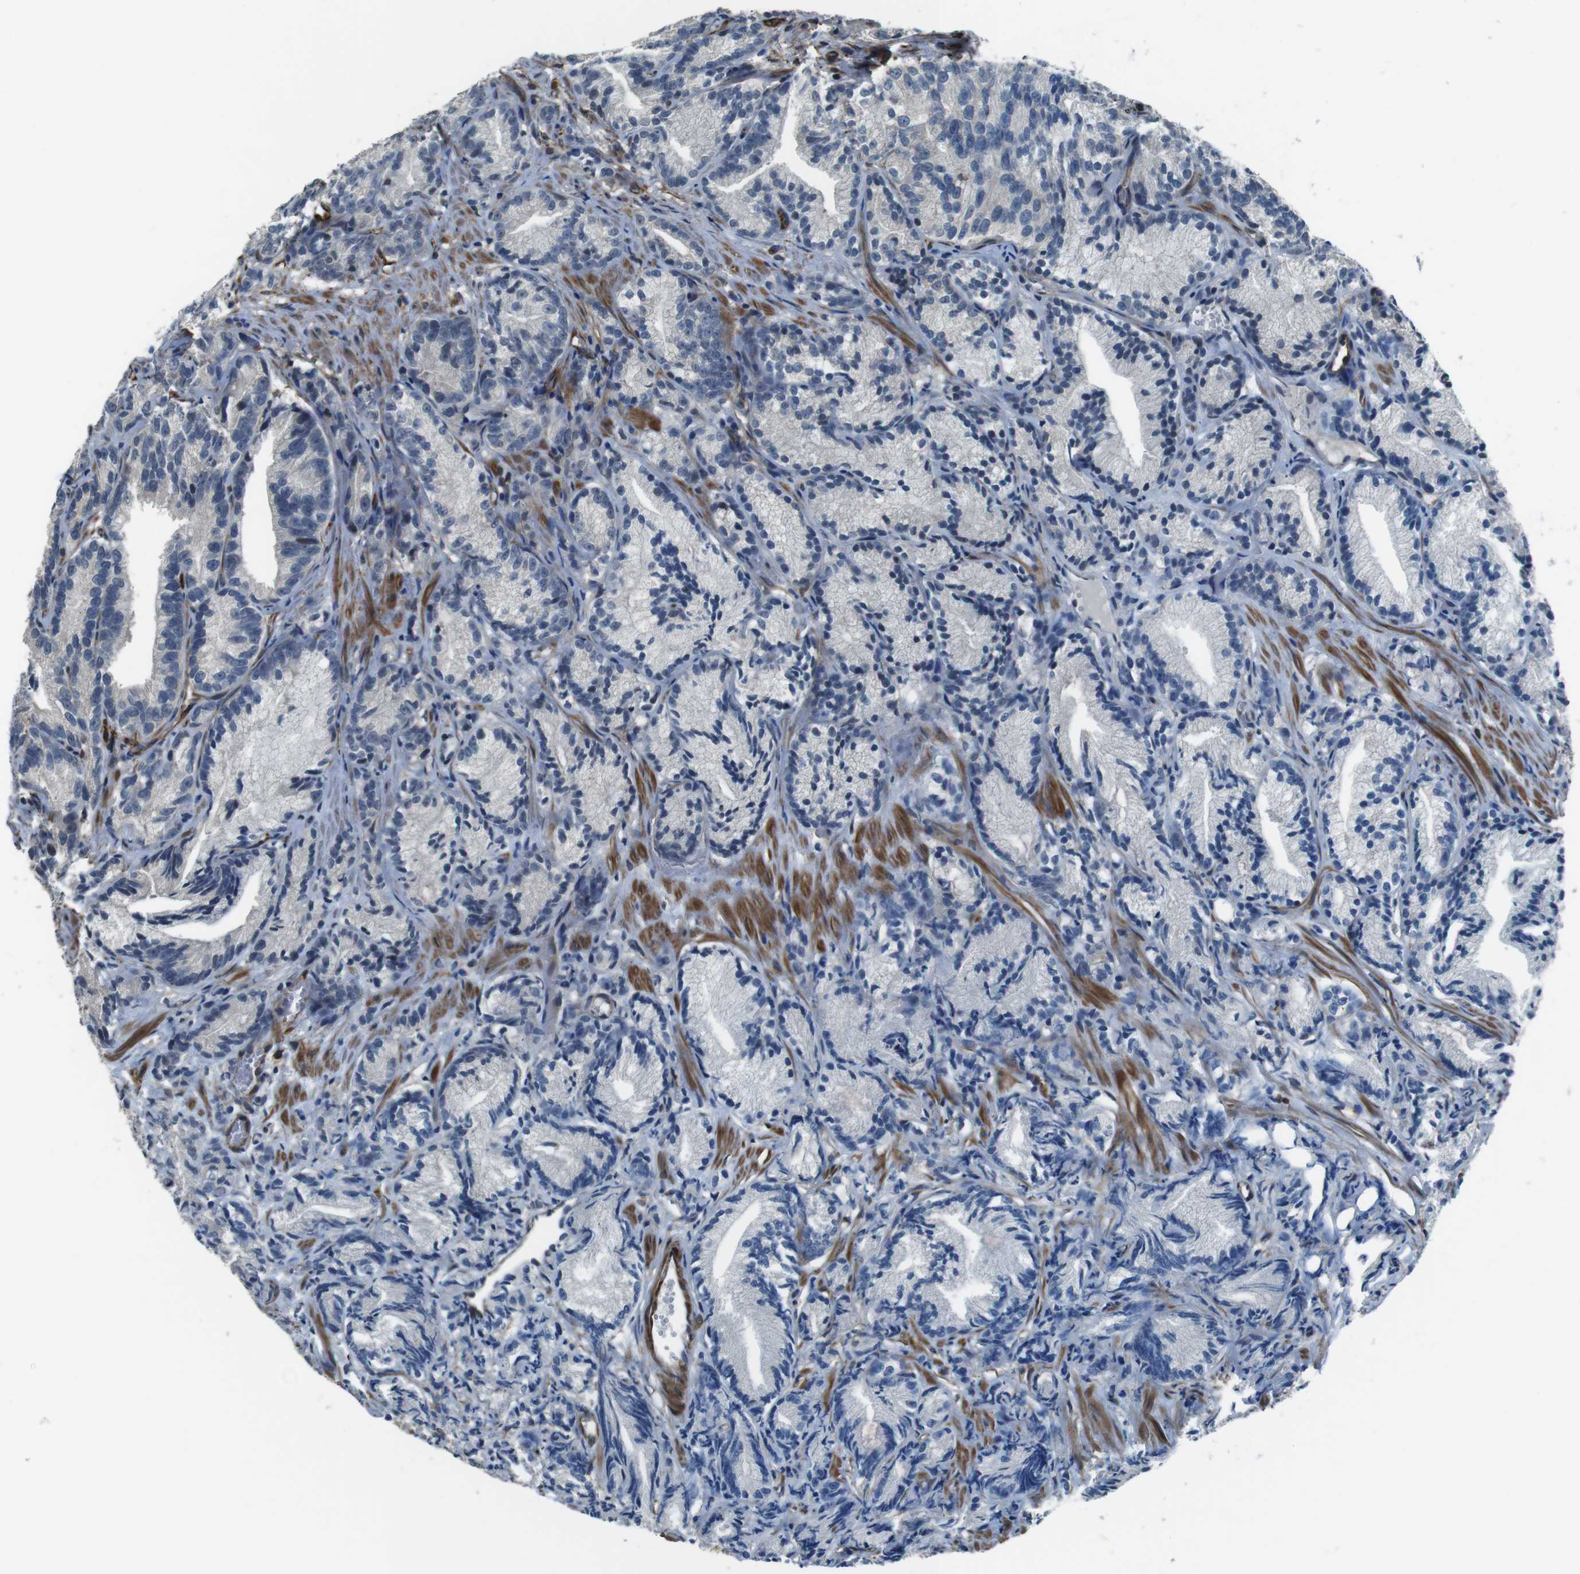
{"staining": {"intensity": "moderate", "quantity": "<25%", "location": "nuclear"}, "tissue": "prostate cancer", "cell_type": "Tumor cells", "image_type": "cancer", "snomed": [{"axis": "morphology", "description": "Adenocarcinoma, Low grade"}, {"axis": "topography", "description": "Prostate"}], "caption": "Immunohistochemical staining of human low-grade adenocarcinoma (prostate) reveals moderate nuclear protein positivity in about <25% of tumor cells. (brown staining indicates protein expression, while blue staining denotes nuclei).", "gene": "LRRC49", "patient": {"sex": "male", "age": 89}}